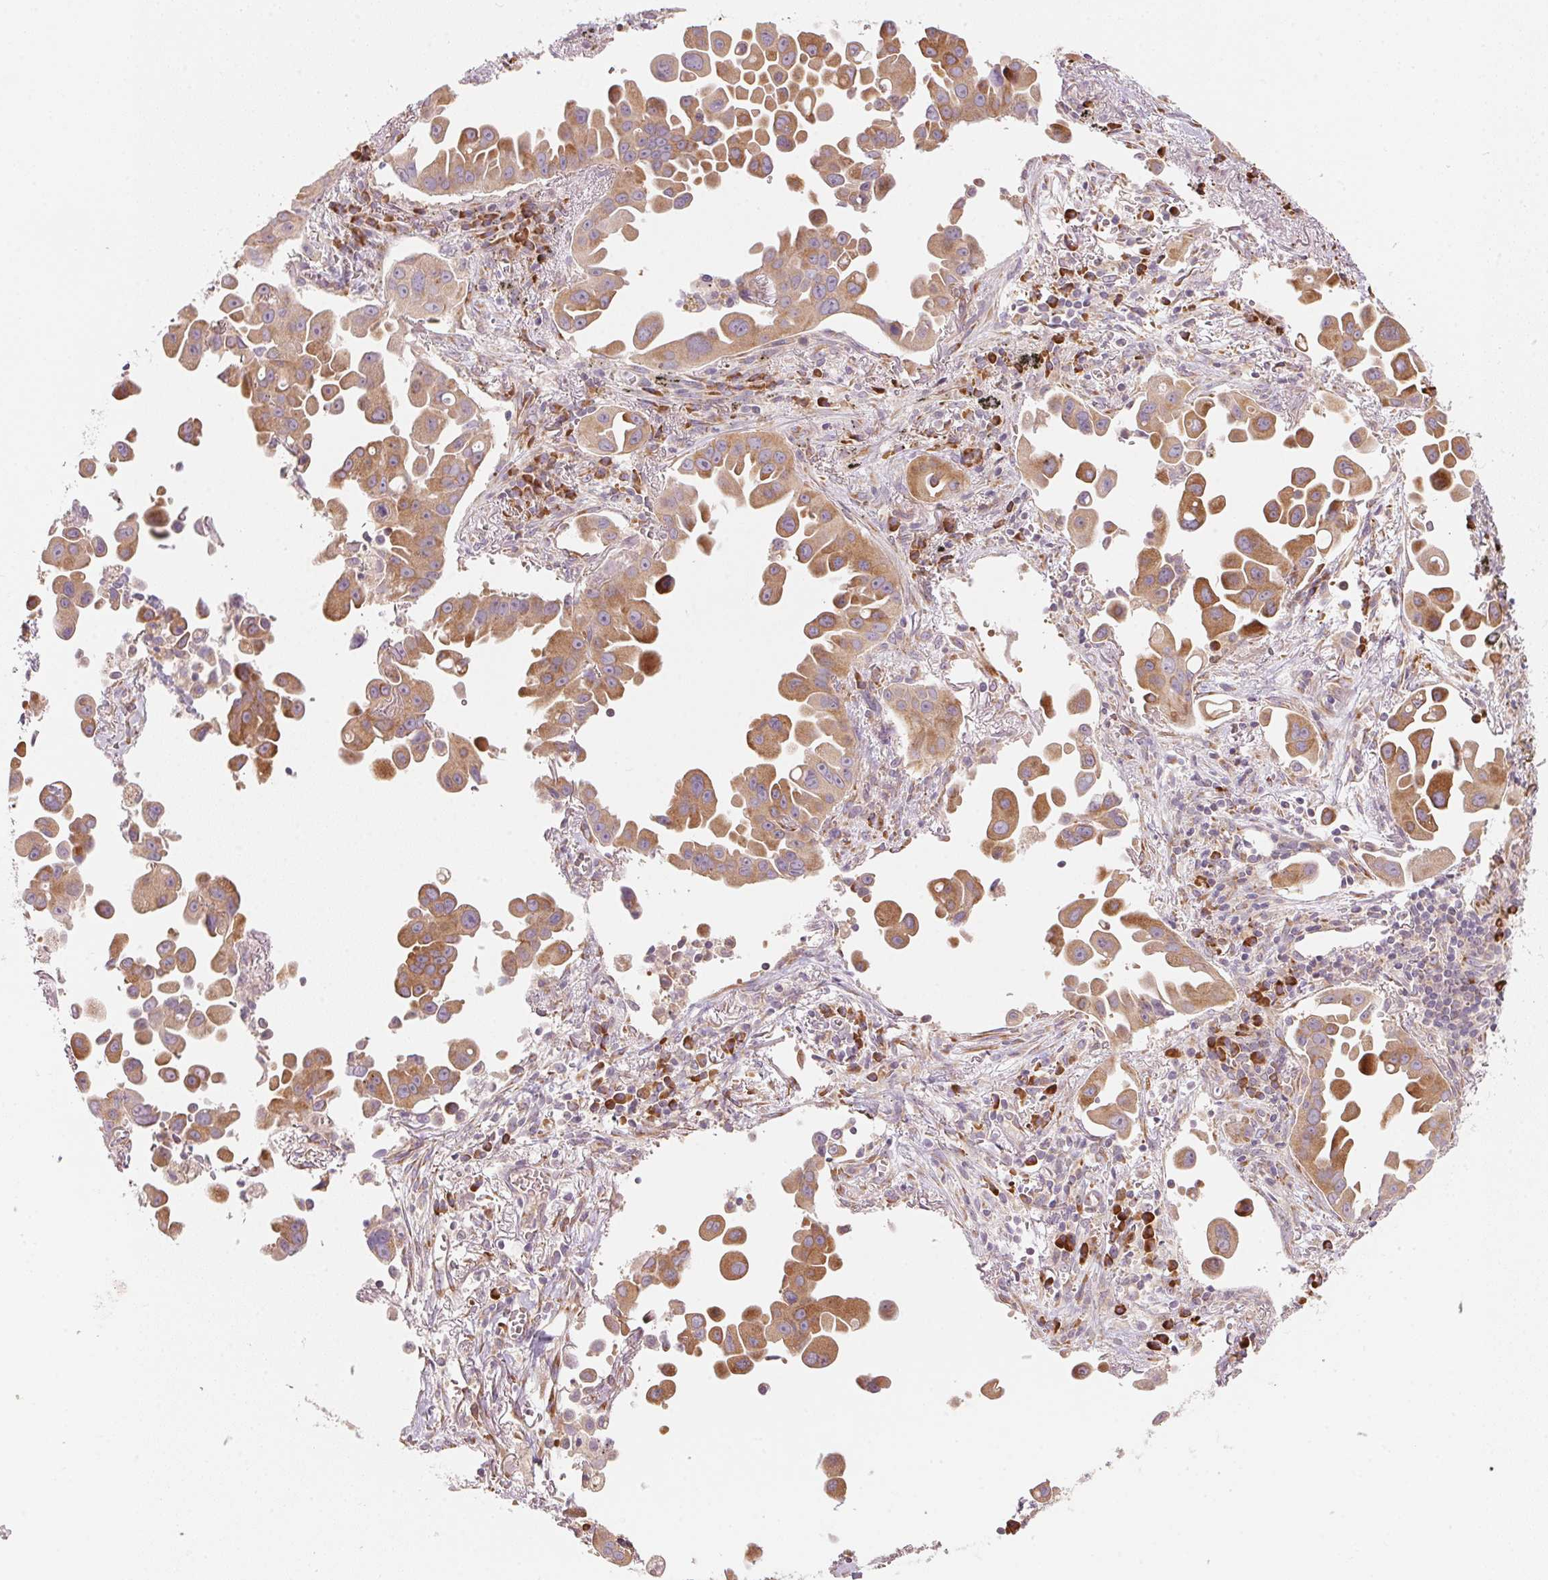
{"staining": {"intensity": "moderate", "quantity": ">75%", "location": "cytoplasmic/membranous"}, "tissue": "lung cancer", "cell_type": "Tumor cells", "image_type": "cancer", "snomed": [{"axis": "morphology", "description": "Adenocarcinoma, NOS"}, {"axis": "topography", "description": "Lung"}], "caption": "Lung adenocarcinoma stained with DAB immunohistochemistry (IHC) demonstrates medium levels of moderate cytoplasmic/membranous positivity in approximately >75% of tumor cells.", "gene": "BLOC1S2", "patient": {"sex": "male", "age": 68}}